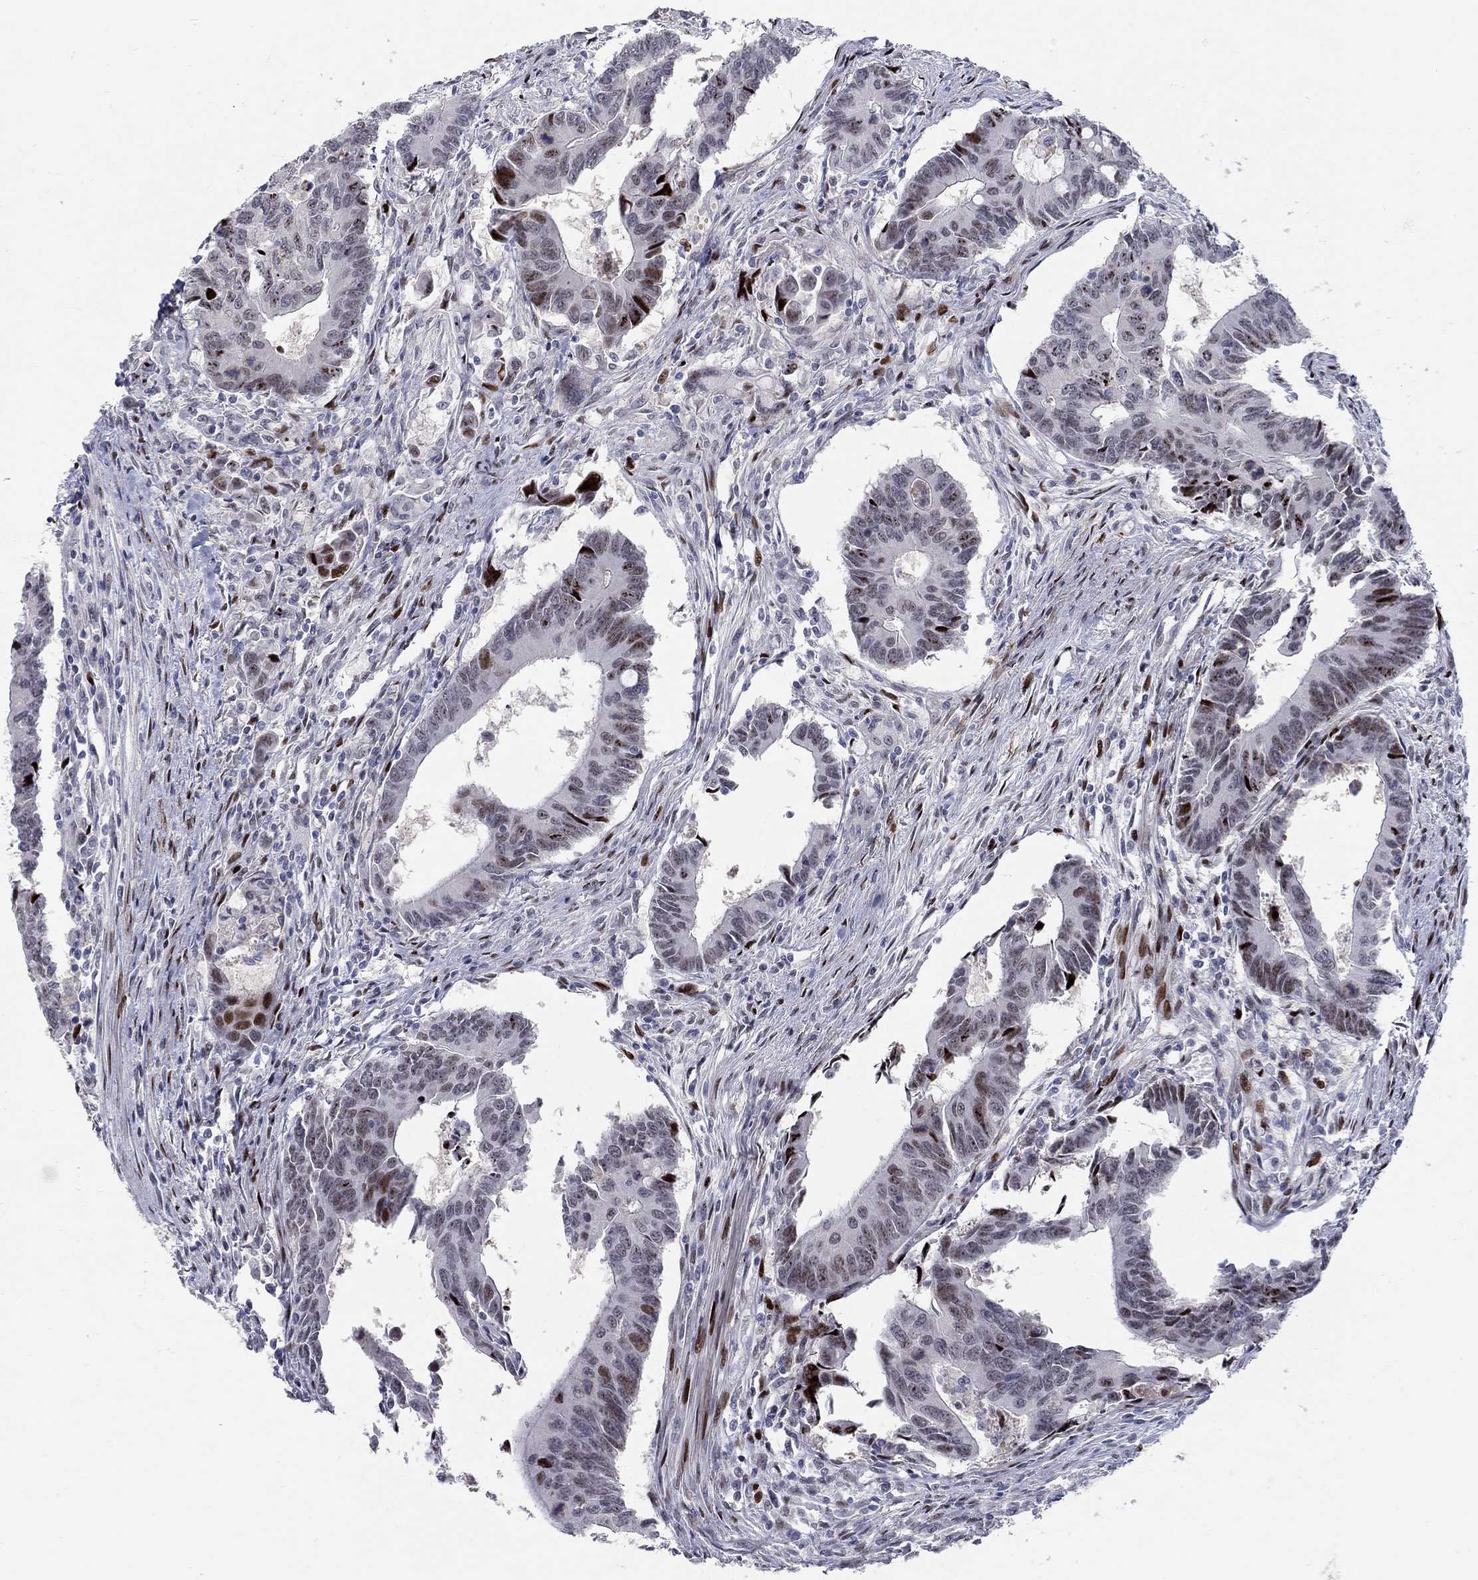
{"staining": {"intensity": "strong", "quantity": "<25%", "location": "nuclear"}, "tissue": "colorectal cancer", "cell_type": "Tumor cells", "image_type": "cancer", "snomed": [{"axis": "morphology", "description": "Adenocarcinoma, NOS"}, {"axis": "topography", "description": "Rectum"}], "caption": "IHC (DAB) staining of colorectal adenocarcinoma displays strong nuclear protein expression in about <25% of tumor cells.", "gene": "RAPGEF5", "patient": {"sex": "male", "age": 67}}